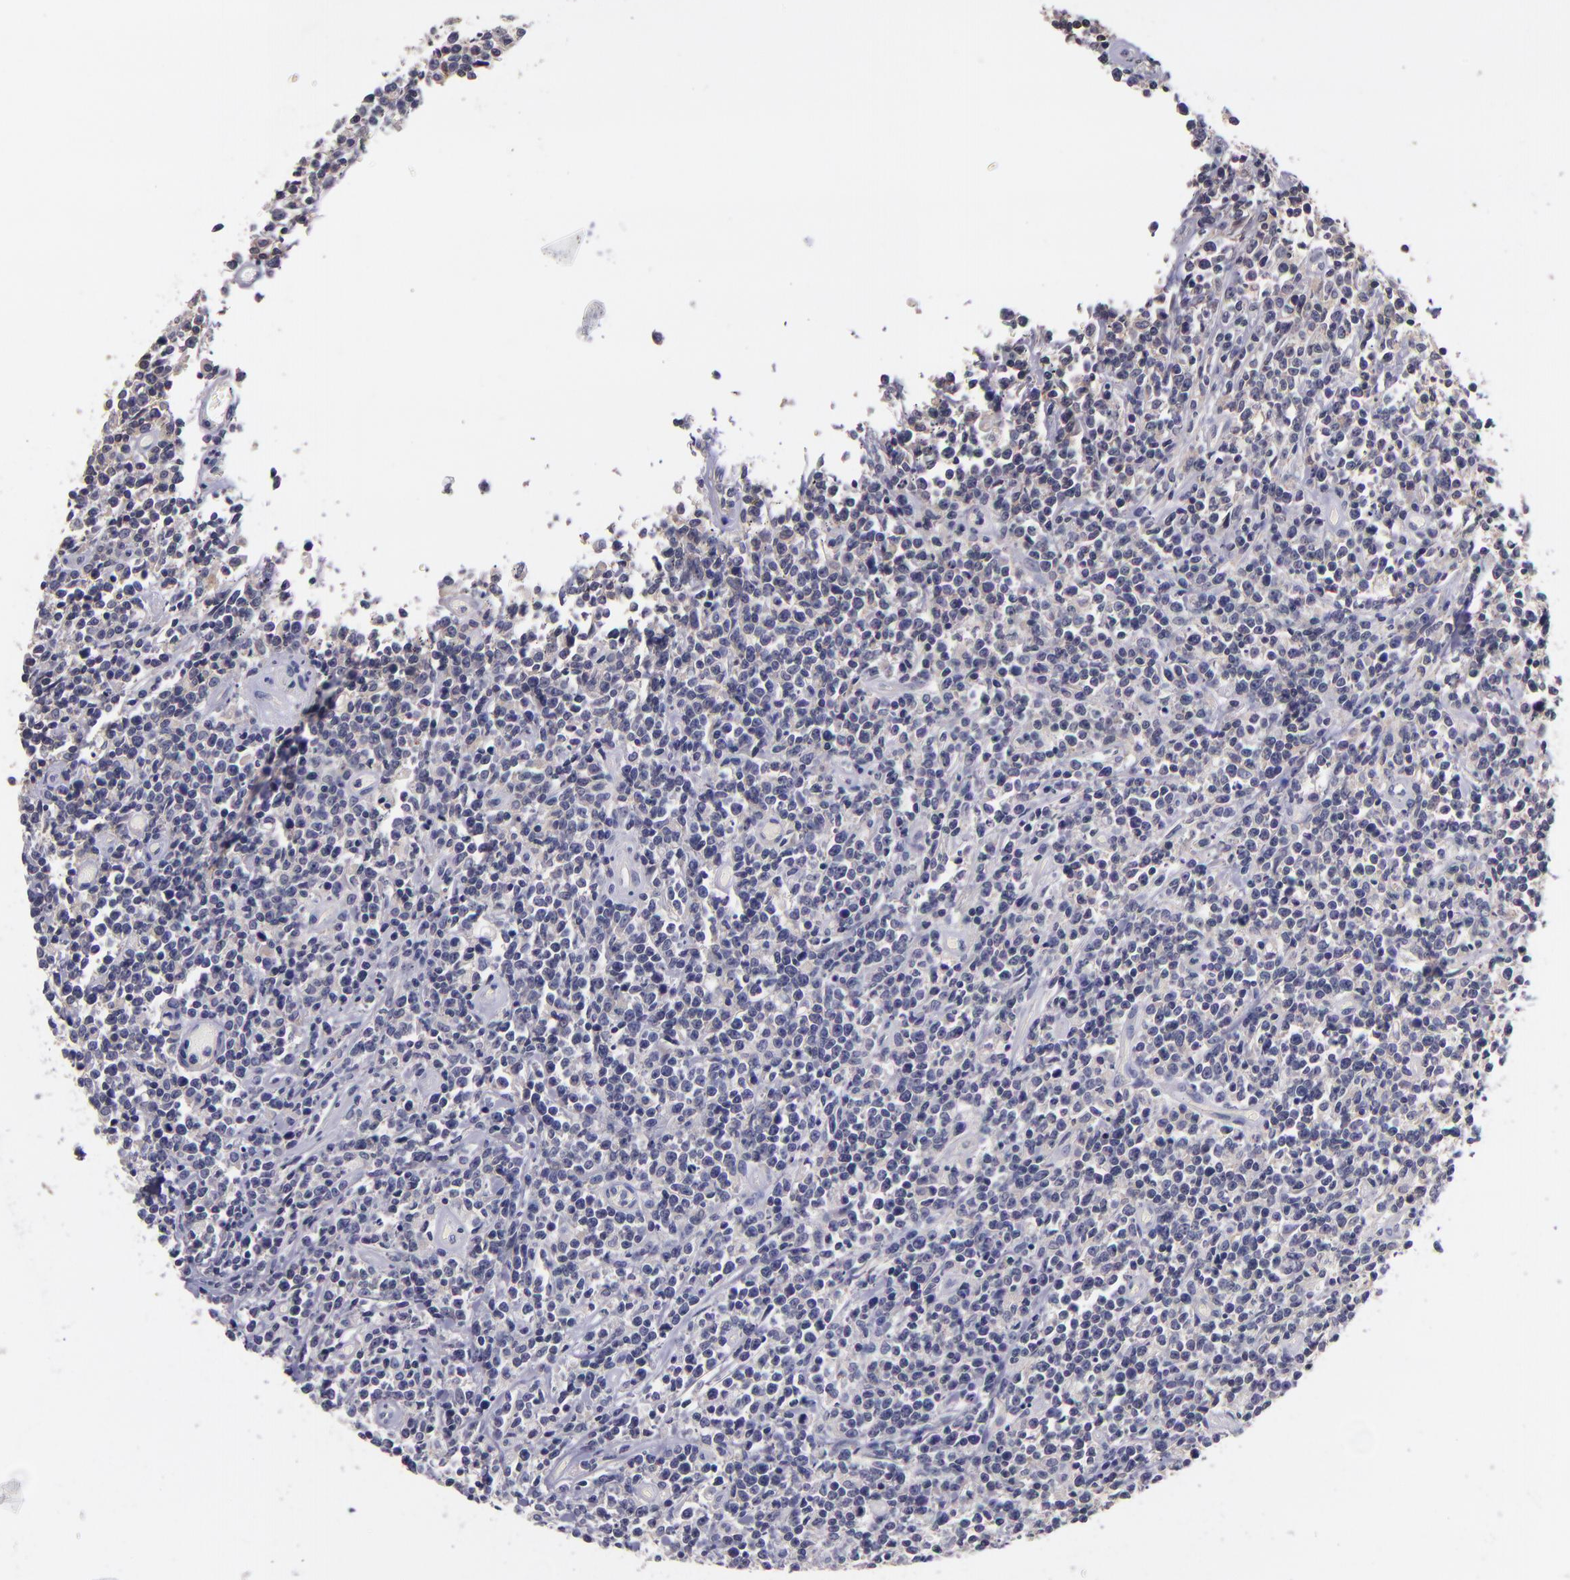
{"staining": {"intensity": "weak", "quantity": "<25%", "location": "cytoplasmic/membranous"}, "tissue": "lymphoma", "cell_type": "Tumor cells", "image_type": "cancer", "snomed": [{"axis": "morphology", "description": "Malignant lymphoma, non-Hodgkin's type, High grade"}, {"axis": "topography", "description": "Colon"}], "caption": "The IHC micrograph has no significant expression in tumor cells of lymphoma tissue.", "gene": "RBP4", "patient": {"sex": "male", "age": 82}}